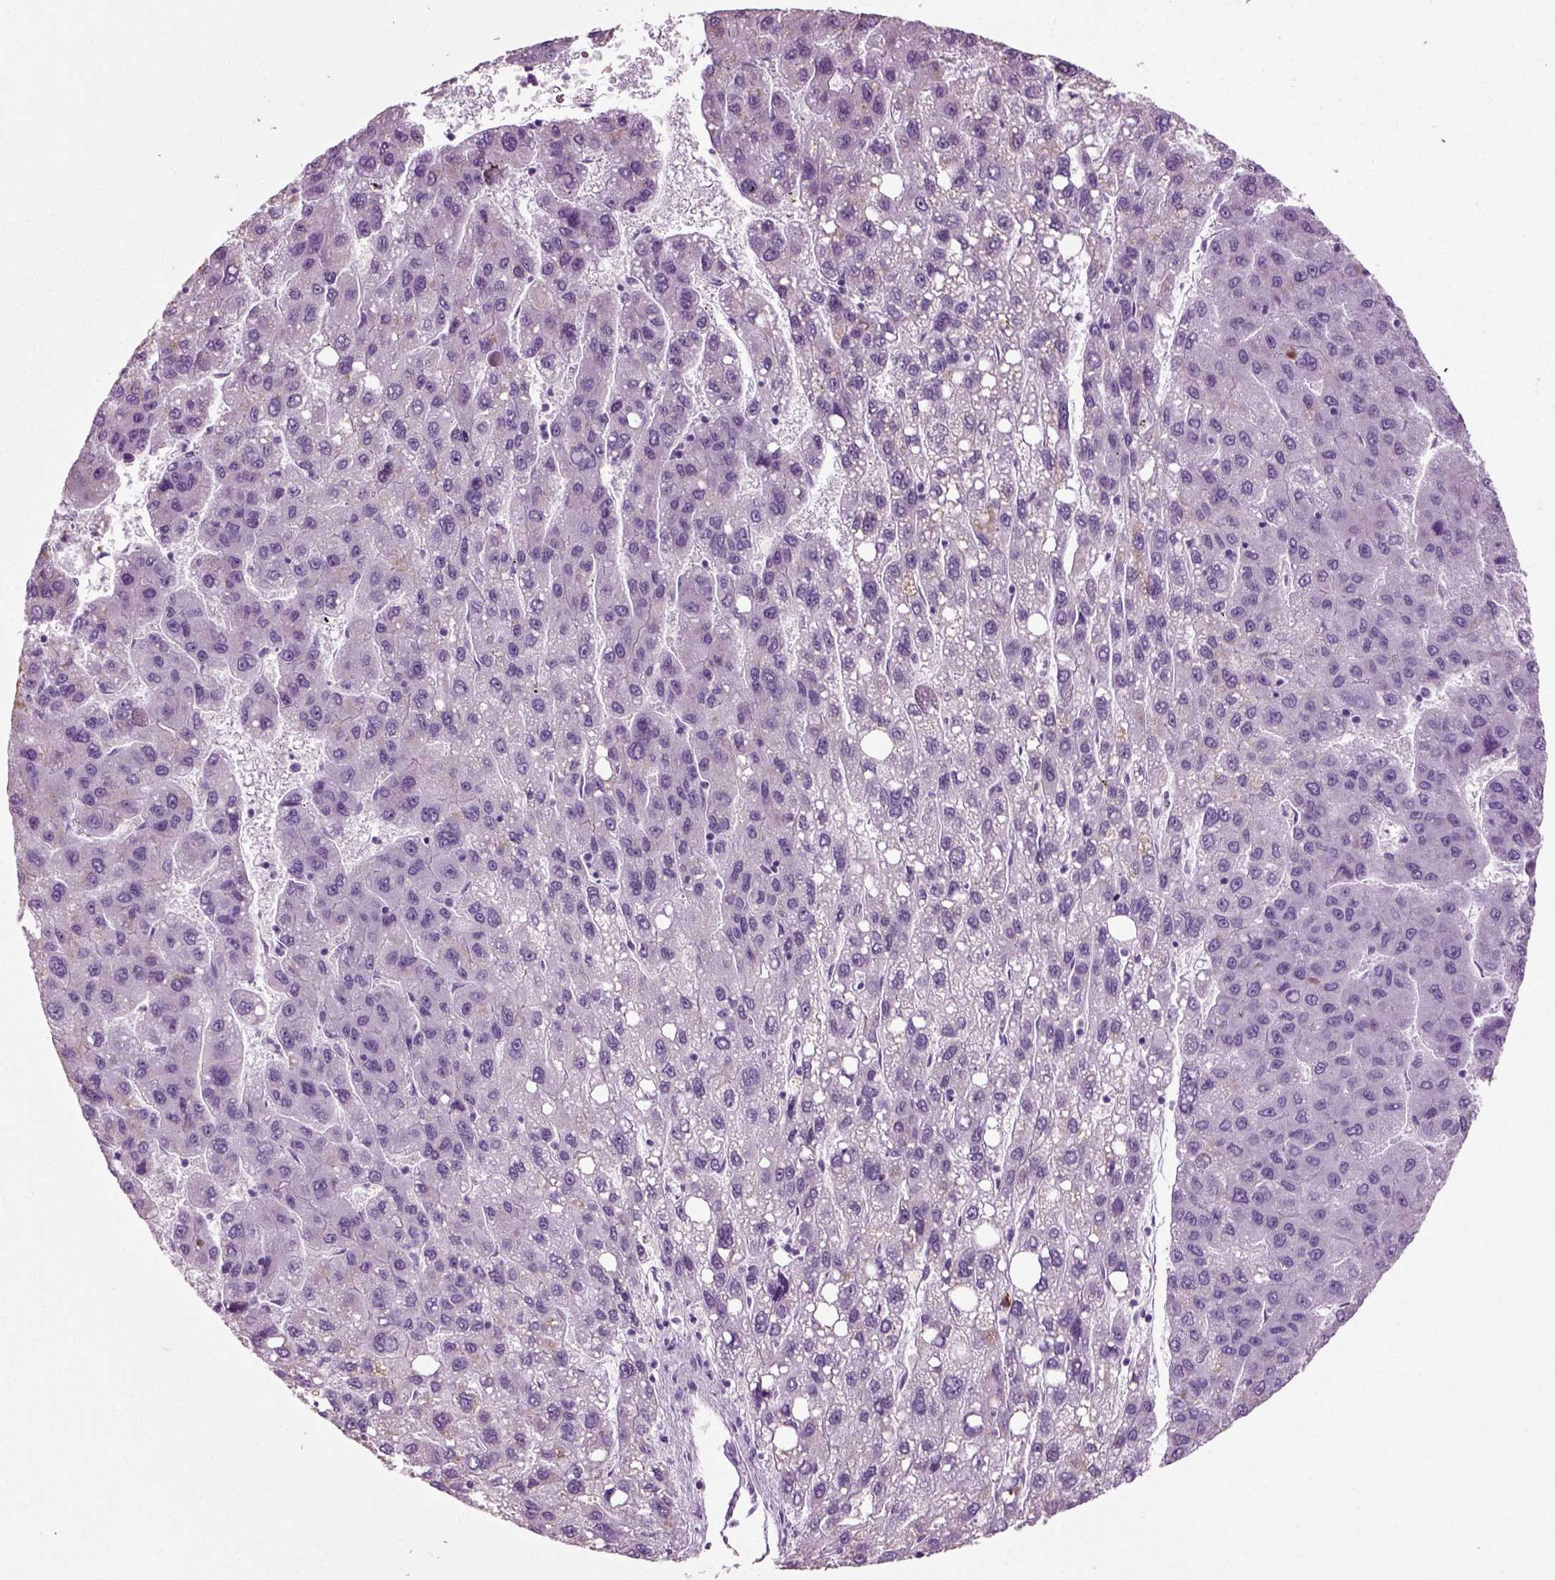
{"staining": {"intensity": "weak", "quantity": "<25%", "location": "cytoplasmic/membranous"}, "tissue": "liver cancer", "cell_type": "Tumor cells", "image_type": "cancer", "snomed": [{"axis": "morphology", "description": "Carcinoma, Hepatocellular, NOS"}, {"axis": "topography", "description": "Liver"}], "caption": "The image demonstrates no staining of tumor cells in liver hepatocellular carcinoma.", "gene": "SLC26A8", "patient": {"sex": "female", "age": 82}}